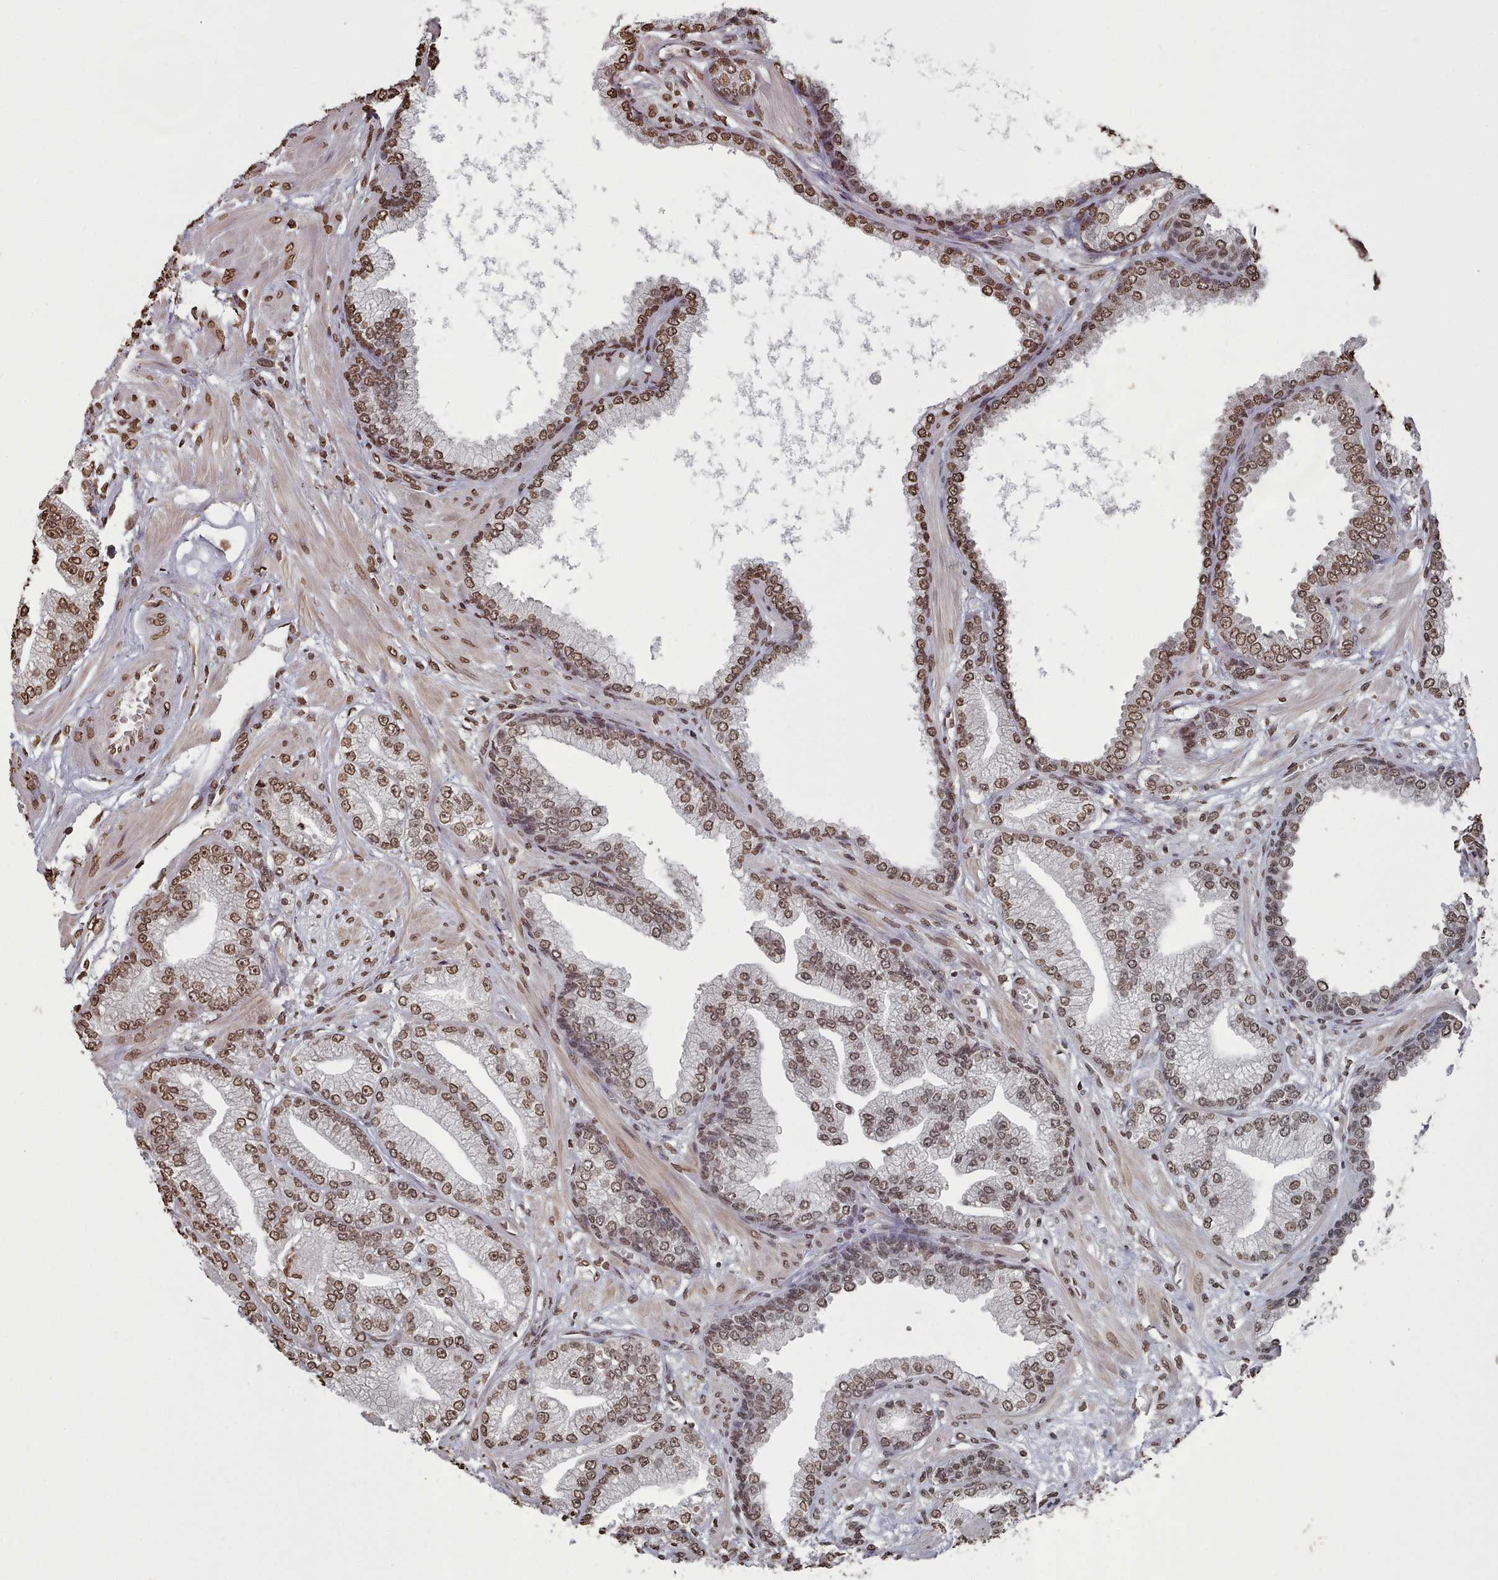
{"staining": {"intensity": "moderate", "quantity": ">75%", "location": "nuclear"}, "tissue": "prostate cancer", "cell_type": "Tumor cells", "image_type": "cancer", "snomed": [{"axis": "morphology", "description": "Adenocarcinoma, Low grade"}, {"axis": "topography", "description": "Prostate"}], "caption": "An image showing moderate nuclear staining in approximately >75% of tumor cells in prostate cancer (adenocarcinoma (low-grade)), as visualized by brown immunohistochemical staining.", "gene": "PLEKHG5", "patient": {"sex": "male", "age": 55}}